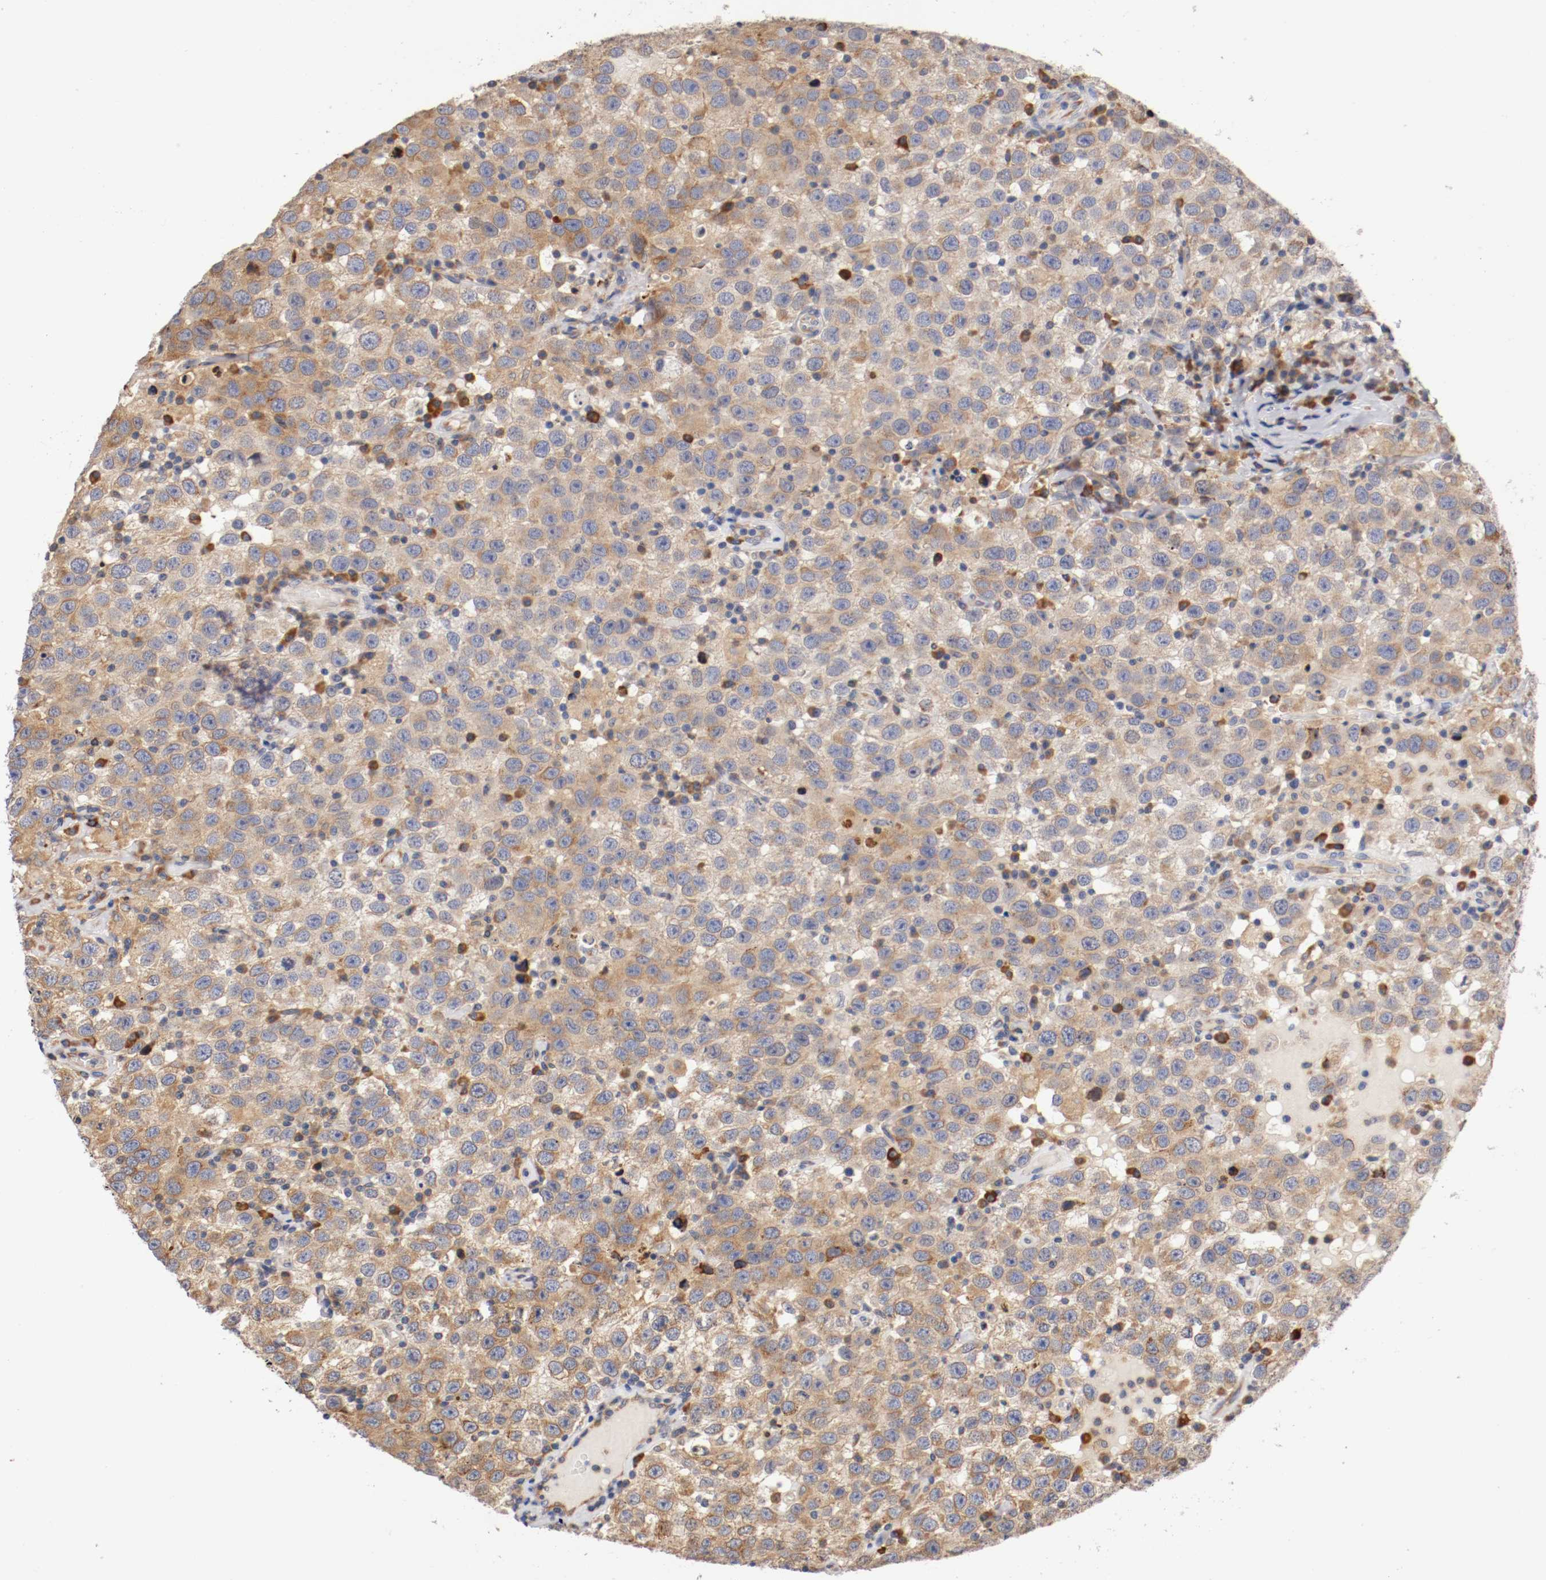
{"staining": {"intensity": "moderate", "quantity": ">75%", "location": "cytoplasmic/membranous"}, "tissue": "testis cancer", "cell_type": "Tumor cells", "image_type": "cancer", "snomed": [{"axis": "morphology", "description": "Seminoma, NOS"}, {"axis": "topography", "description": "Testis"}], "caption": "Seminoma (testis) was stained to show a protein in brown. There is medium levels of moderate cytoplasmic/membranous staining in about >75% of tumor cells. (Stains: DAB in brown, nuclei in blue, Microscopy: brightfield microscopy at high magnification).", "gene": "TNFSF13", "patient": {"sex": "male", "age": 41}}